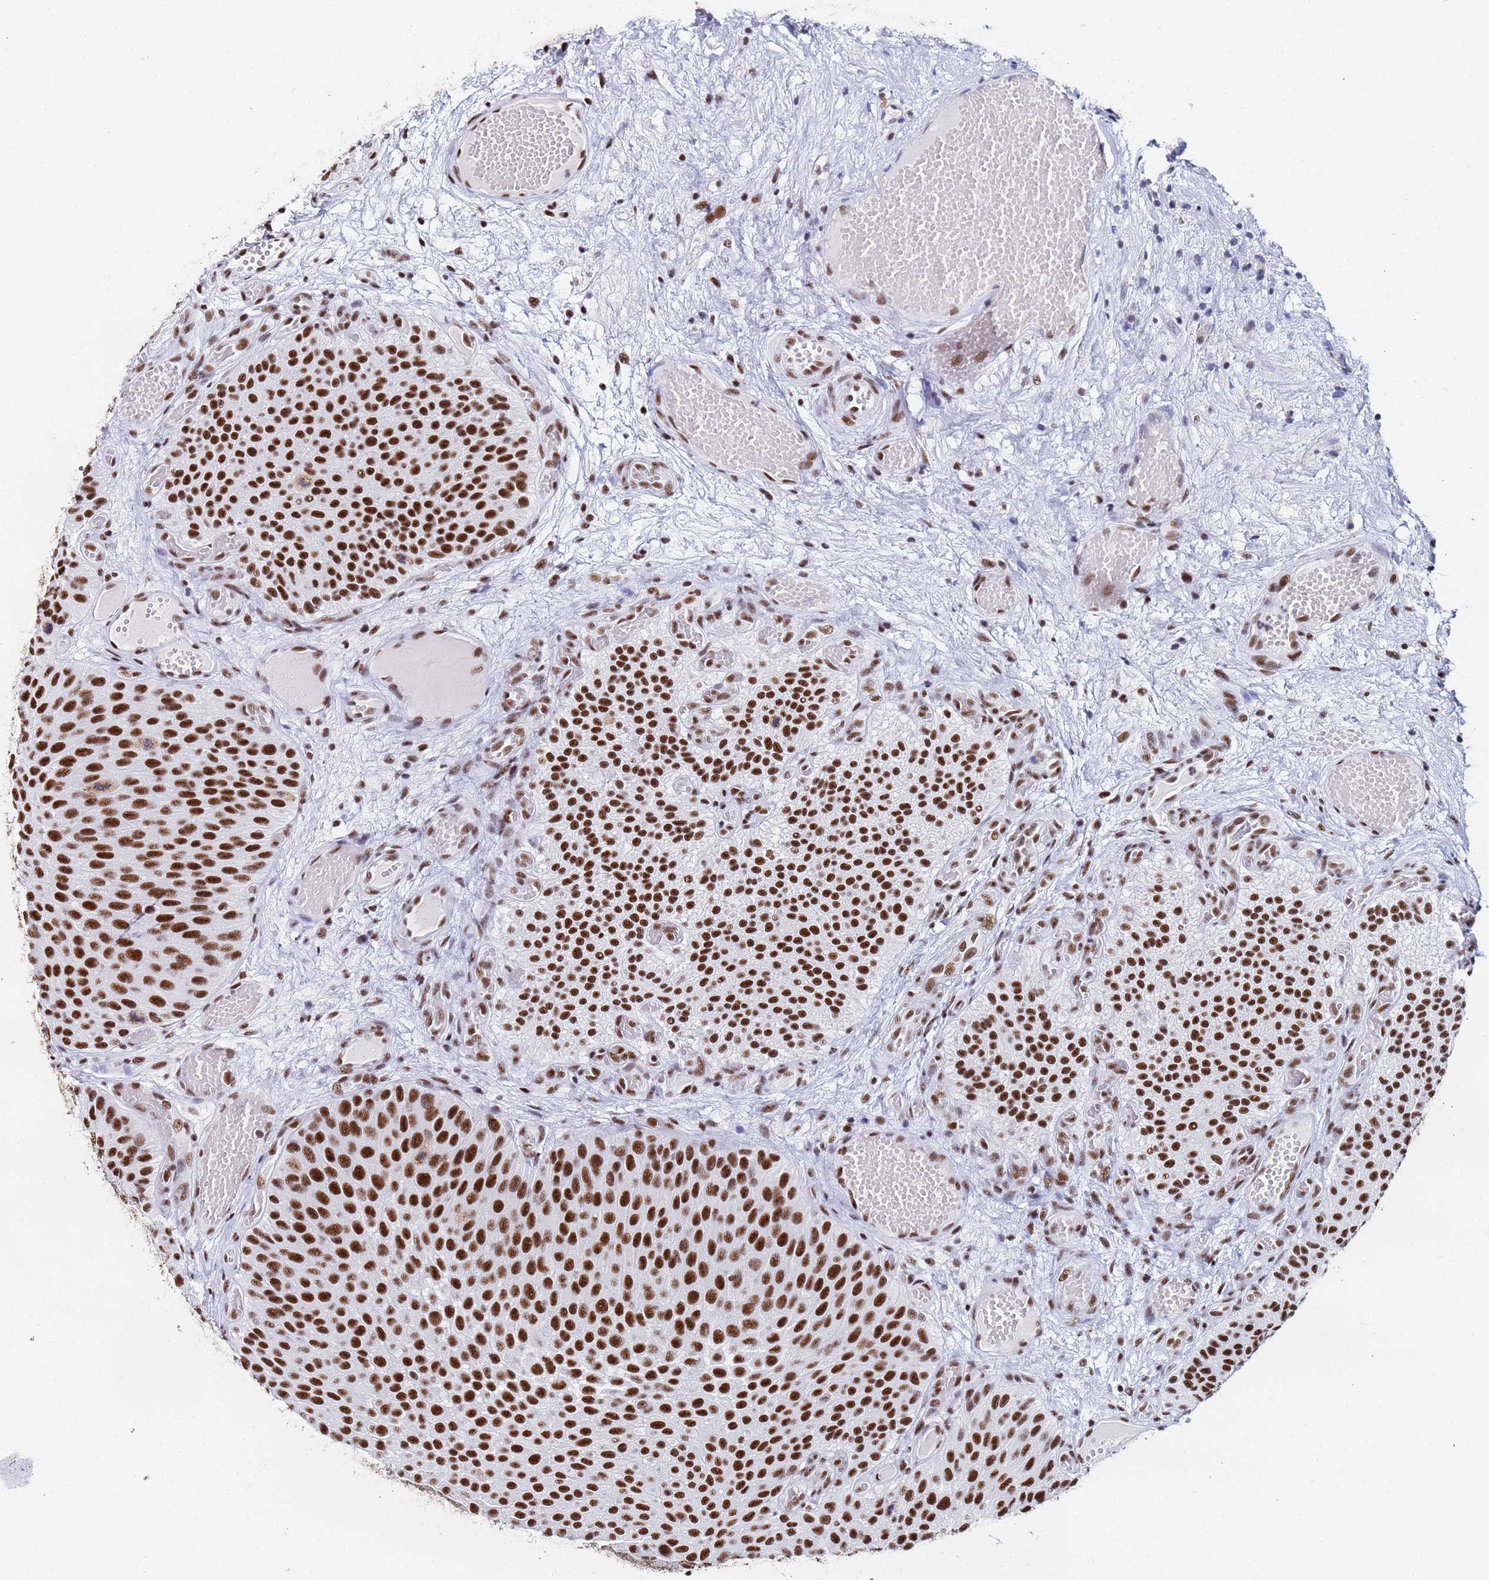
{"staining": {"intensity": "strong", "quantity": ">75%", "location": "nuclear"}, "tissue": "urothelial cancer", "cell_type": "Tumor cells", "image_type": "cancer", "snomed": [{"axis": "morphology", "description": "Urothelial carcinoma, Low grade"}, {"axis": "topography", "description": "Urinary bladder"}], "caption": "Immunohistochemistry (IHC) micrograph of human urothelial cancer stained for a protein (brown), which displays high levels of strong nuclear expression in approximately >75% of tumor cells.", "gene": "SNRPA1", "patient": {"sex": "male", "age": 89}}